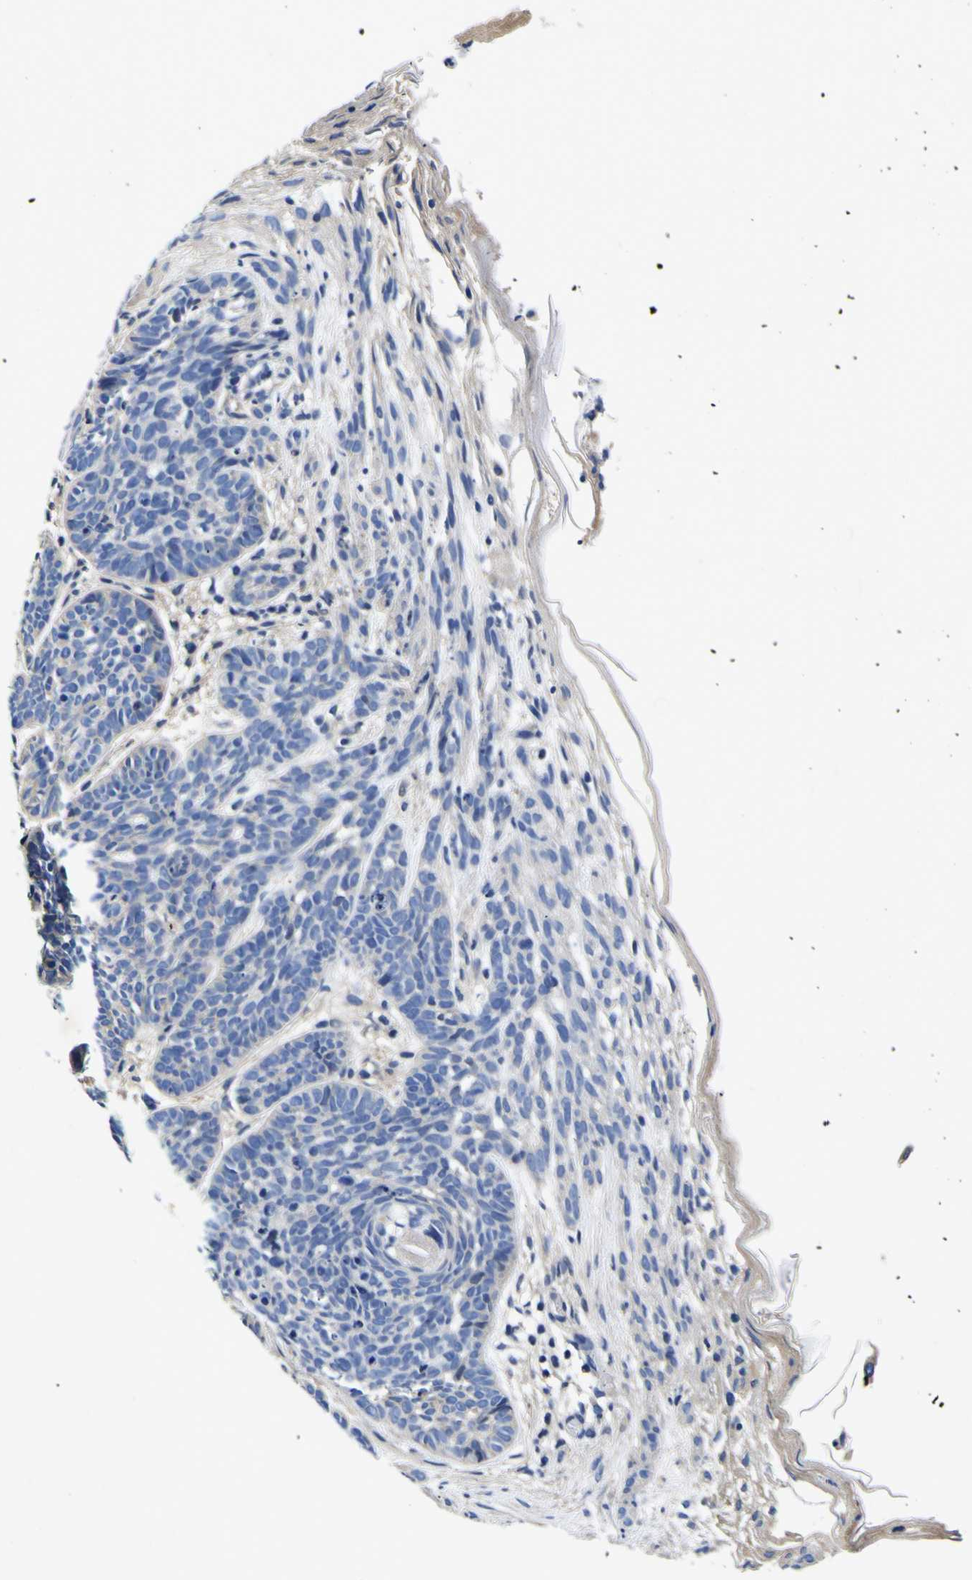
{"staining": {"intensity": "negative", "quantity": "none", "location": "none"}, "tissue": "skin cancer", "cell_type": "Tumor cells", "image_type": "cancer", "snomed": [{"axis": "morphology", "description": "Basal cell carcinoma"}, {"axis": "topography", "description": "Skin"}], "caption": "Human basal cell carcinoma (skin) stained for a protein using IHC displays no positivity in tumor cells.", "gene": "VASN", "patient": {"sex": "female", "age": 70}}